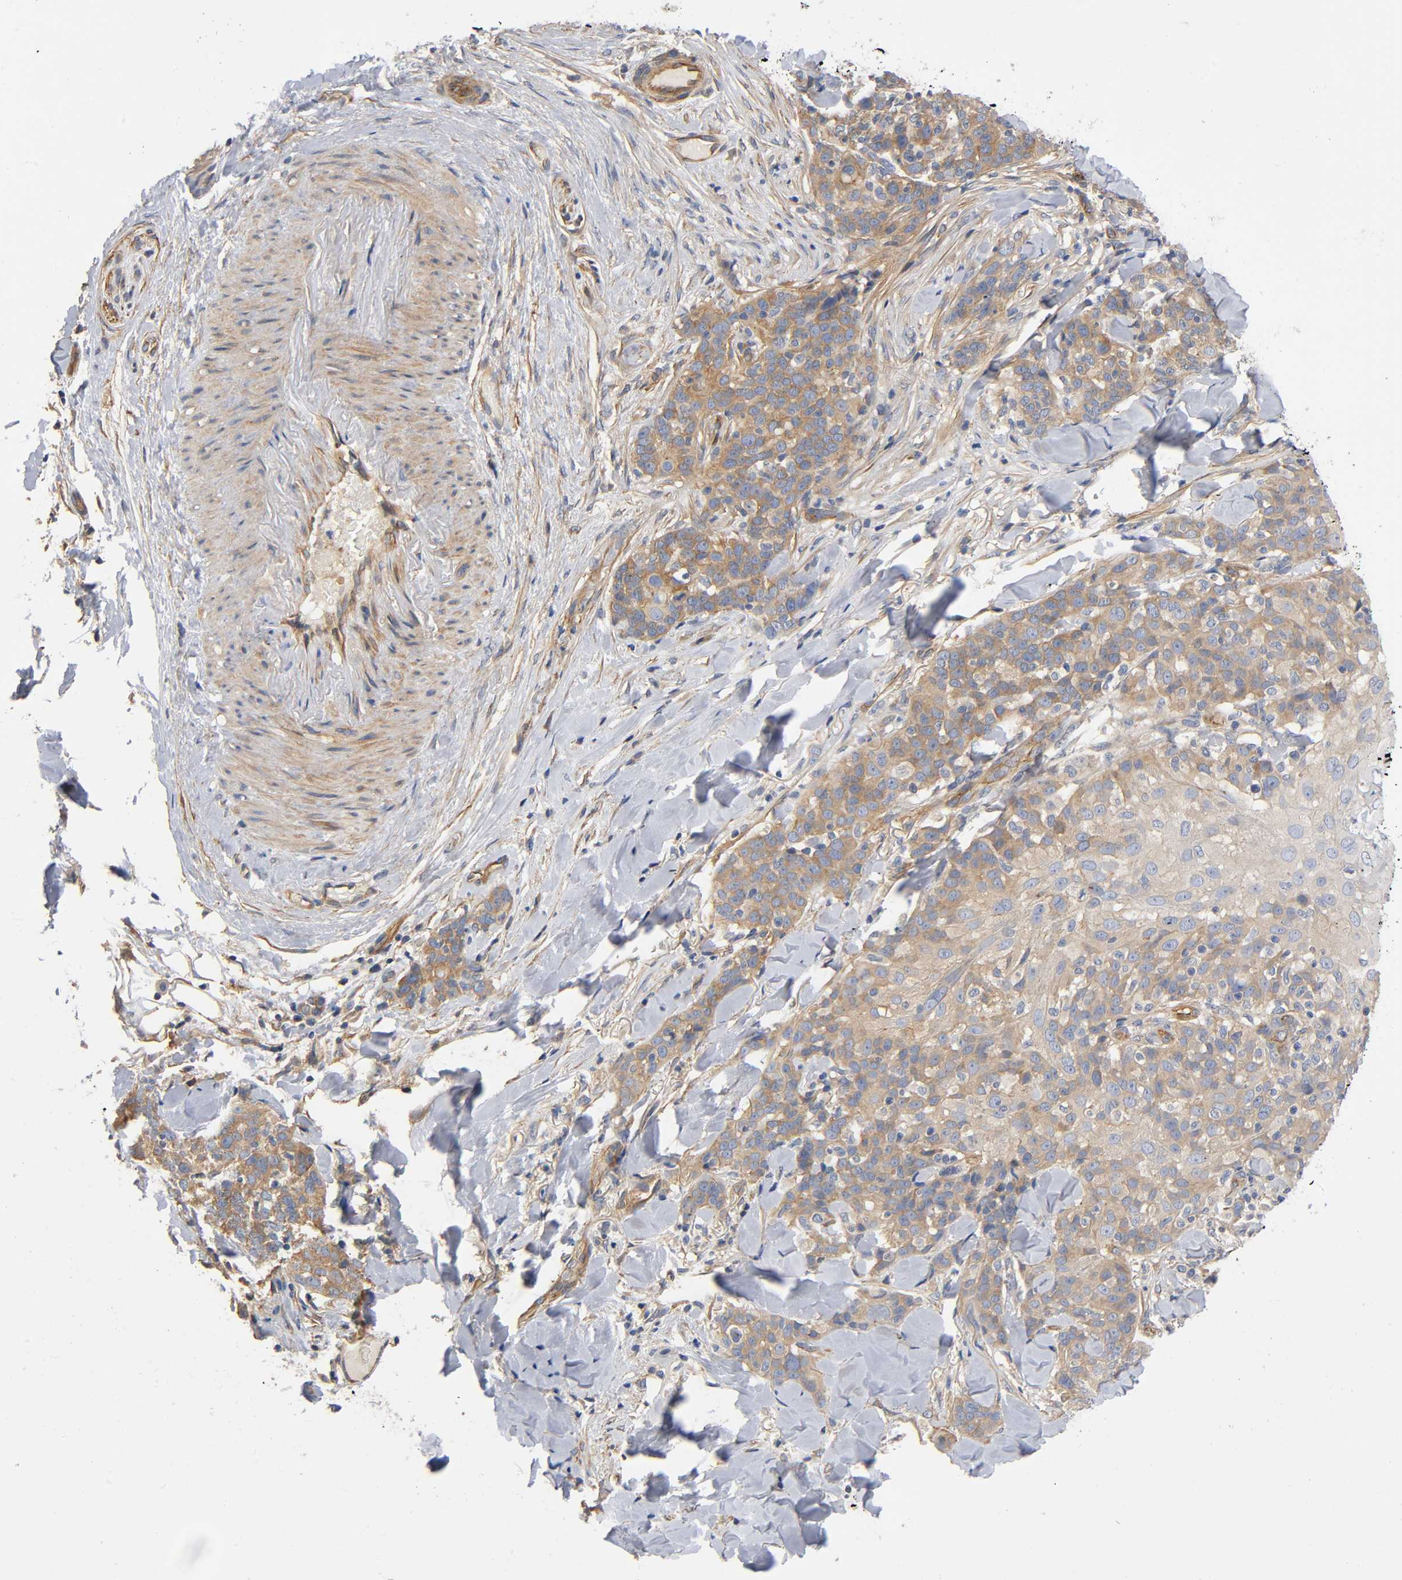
{"staining": {"intensity": "moderate", "quantity": ">75%", "location": "cytoplasmic/membranous"}, "tissue": "skin cancer", "cell_type": "Tumor cells", "image_type": "cancer", "snomed": [{"axis": "morphology", "description": "Normal tissue, NOS"}, {"axis": "morphology", "description": "Squamous cell carcinoma, NOS"}, {"axis": "topography", "description": "Skin"}], "caption": "Brown immunohistochemical staining in skin cancer reveals moderate cytoplasmic/membranous positivity in about >75% of tumor cells.", "gene": "MARS1", "patient": {"sex": "female", "age": 83}}